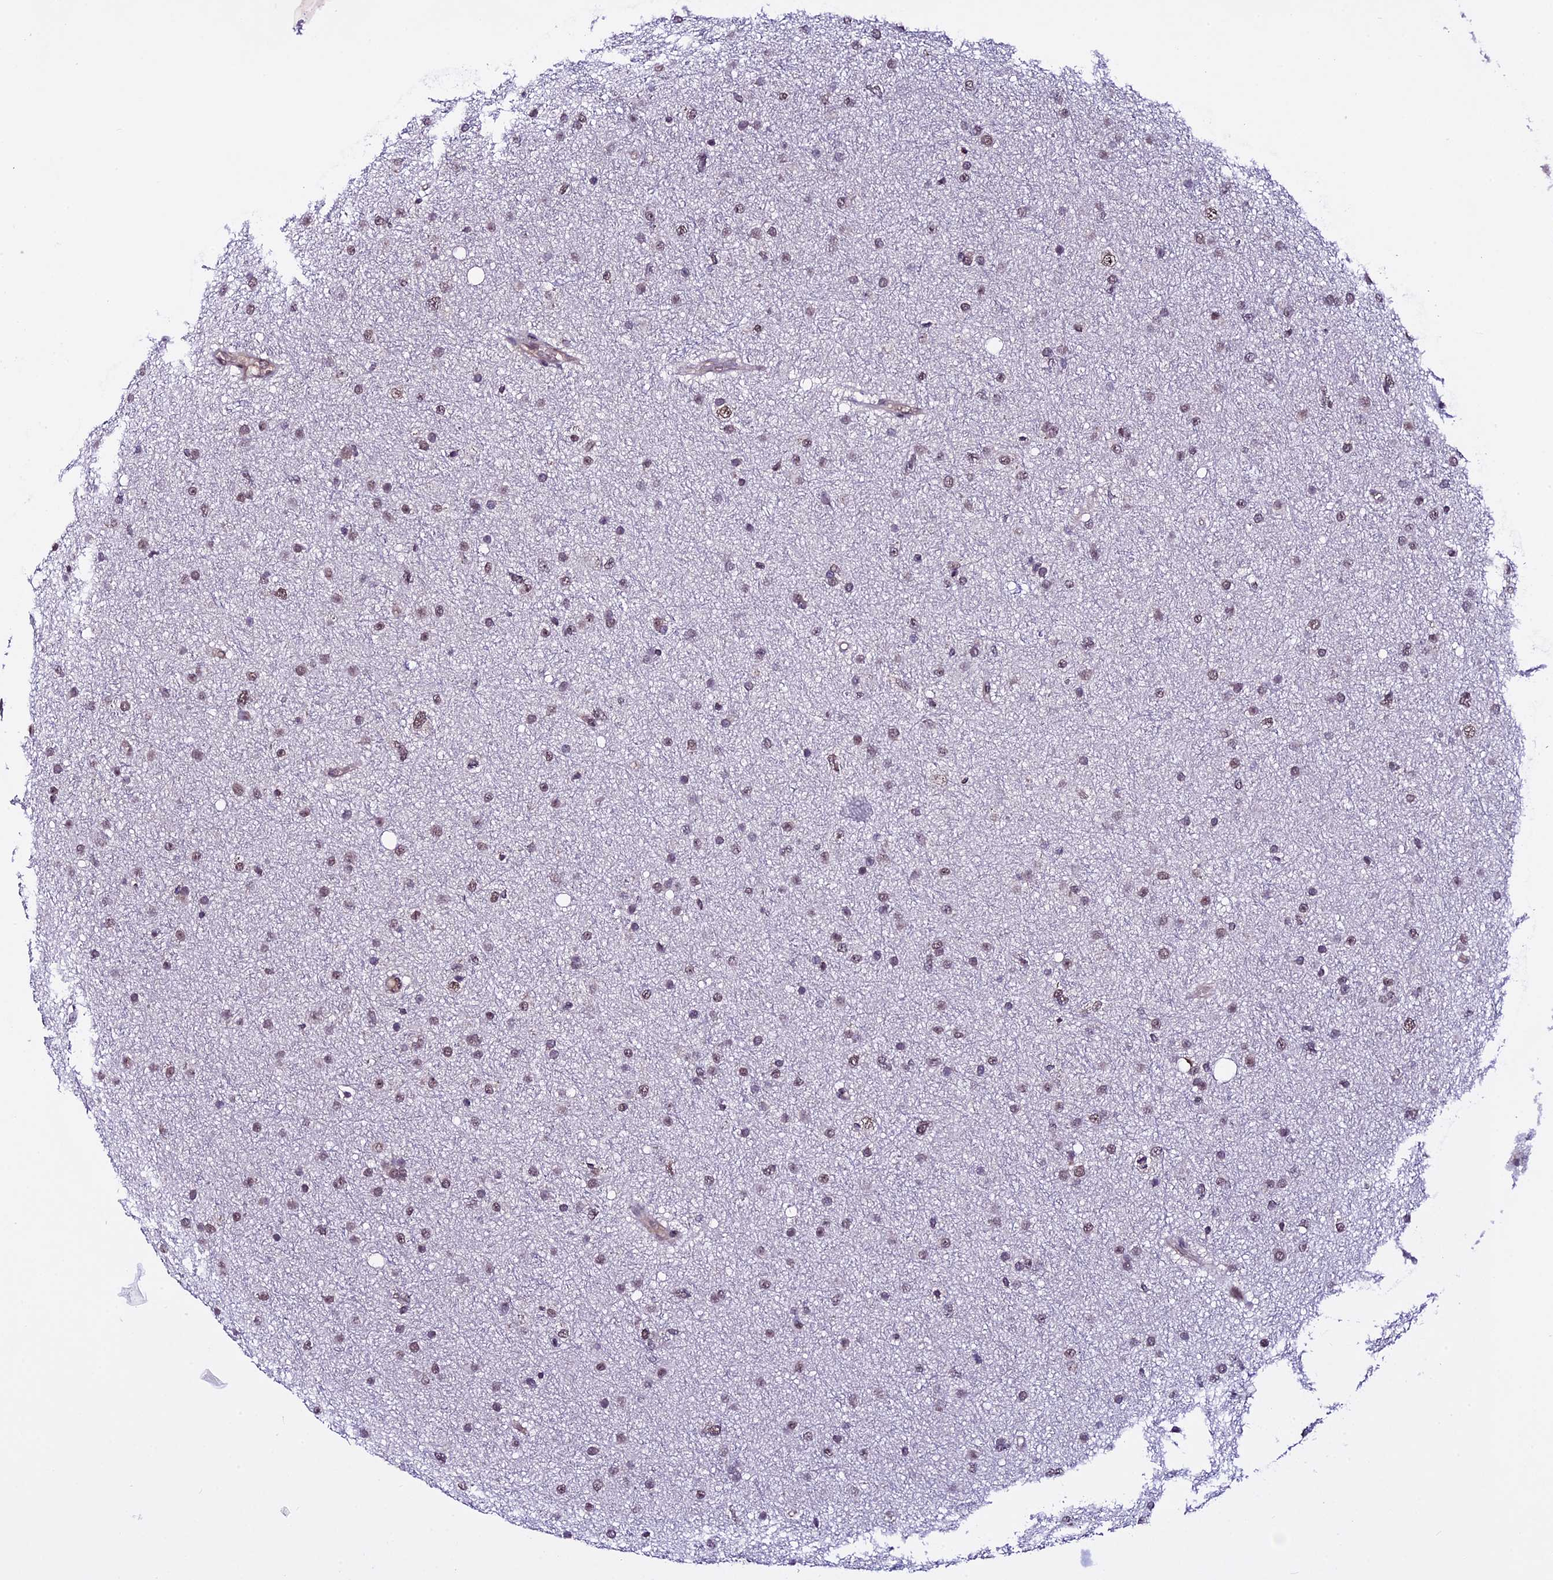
{"staining": {"intensity": "weak", "quantity": ">75%", "location": "nuclear"}, "tissue": "glioma", "cell_type": "Tumor cells", "image_type": "cancer", "snomed": [{"axis": "morphology", "description": "Glioma, malignant, Low grade"}, {"axis": "topography", "description": "Cerebral cortex"}], "caption": "Low-grade glioma (malignant) was stained to show a protein in brown. There is low levels of weak nuclear staining in about >75% of tumor cells.", "gene": "TCP11L2", "patient": {"sex": "female", "age": 39}}